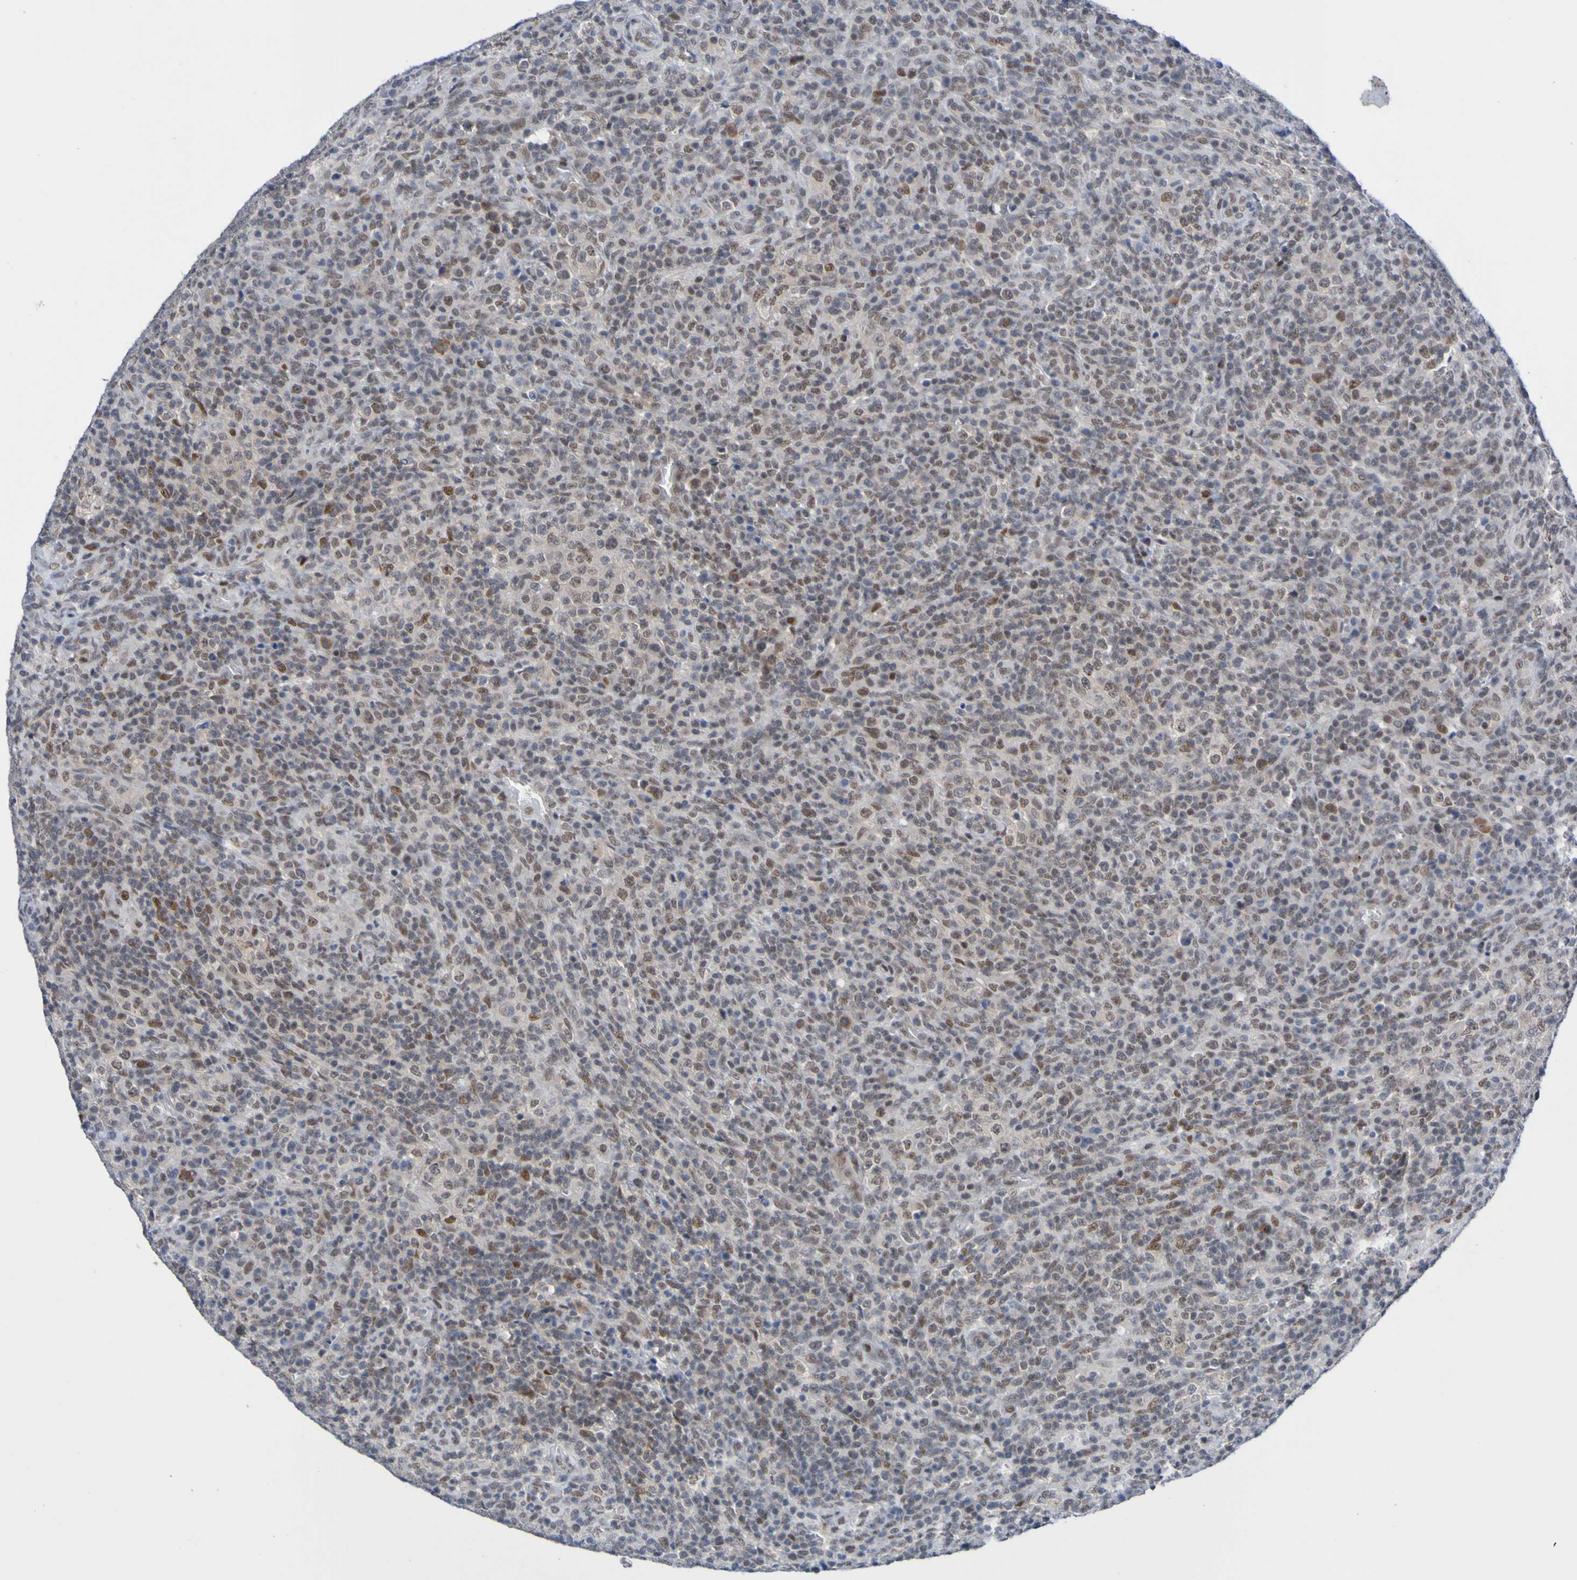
{"staining": {"intensity": "moderate", "quantity": "<25%", "location": "nuclear"}, "tissue": "lymphoma", "cell_type": "Tumor cells", "image_type": "cancer", "snomed": [{"axis": "morphology", "description": "Malignant lymphoma, non-Hodgkin's type, High grade"}, {"axis": "topography", "description": "Lymph node"}], "caption": "Brown immunohistochemical staining in human lymphoma reveals moderate nuclear positivity in approximately <25% of tumor cells. The staining was performed using DAB, with brown indicating positive protein expression. Nuclei are stained blue with hematoxylin.", "gene": "PCGF1", "patient": {"sex": "female", "age": 76}}